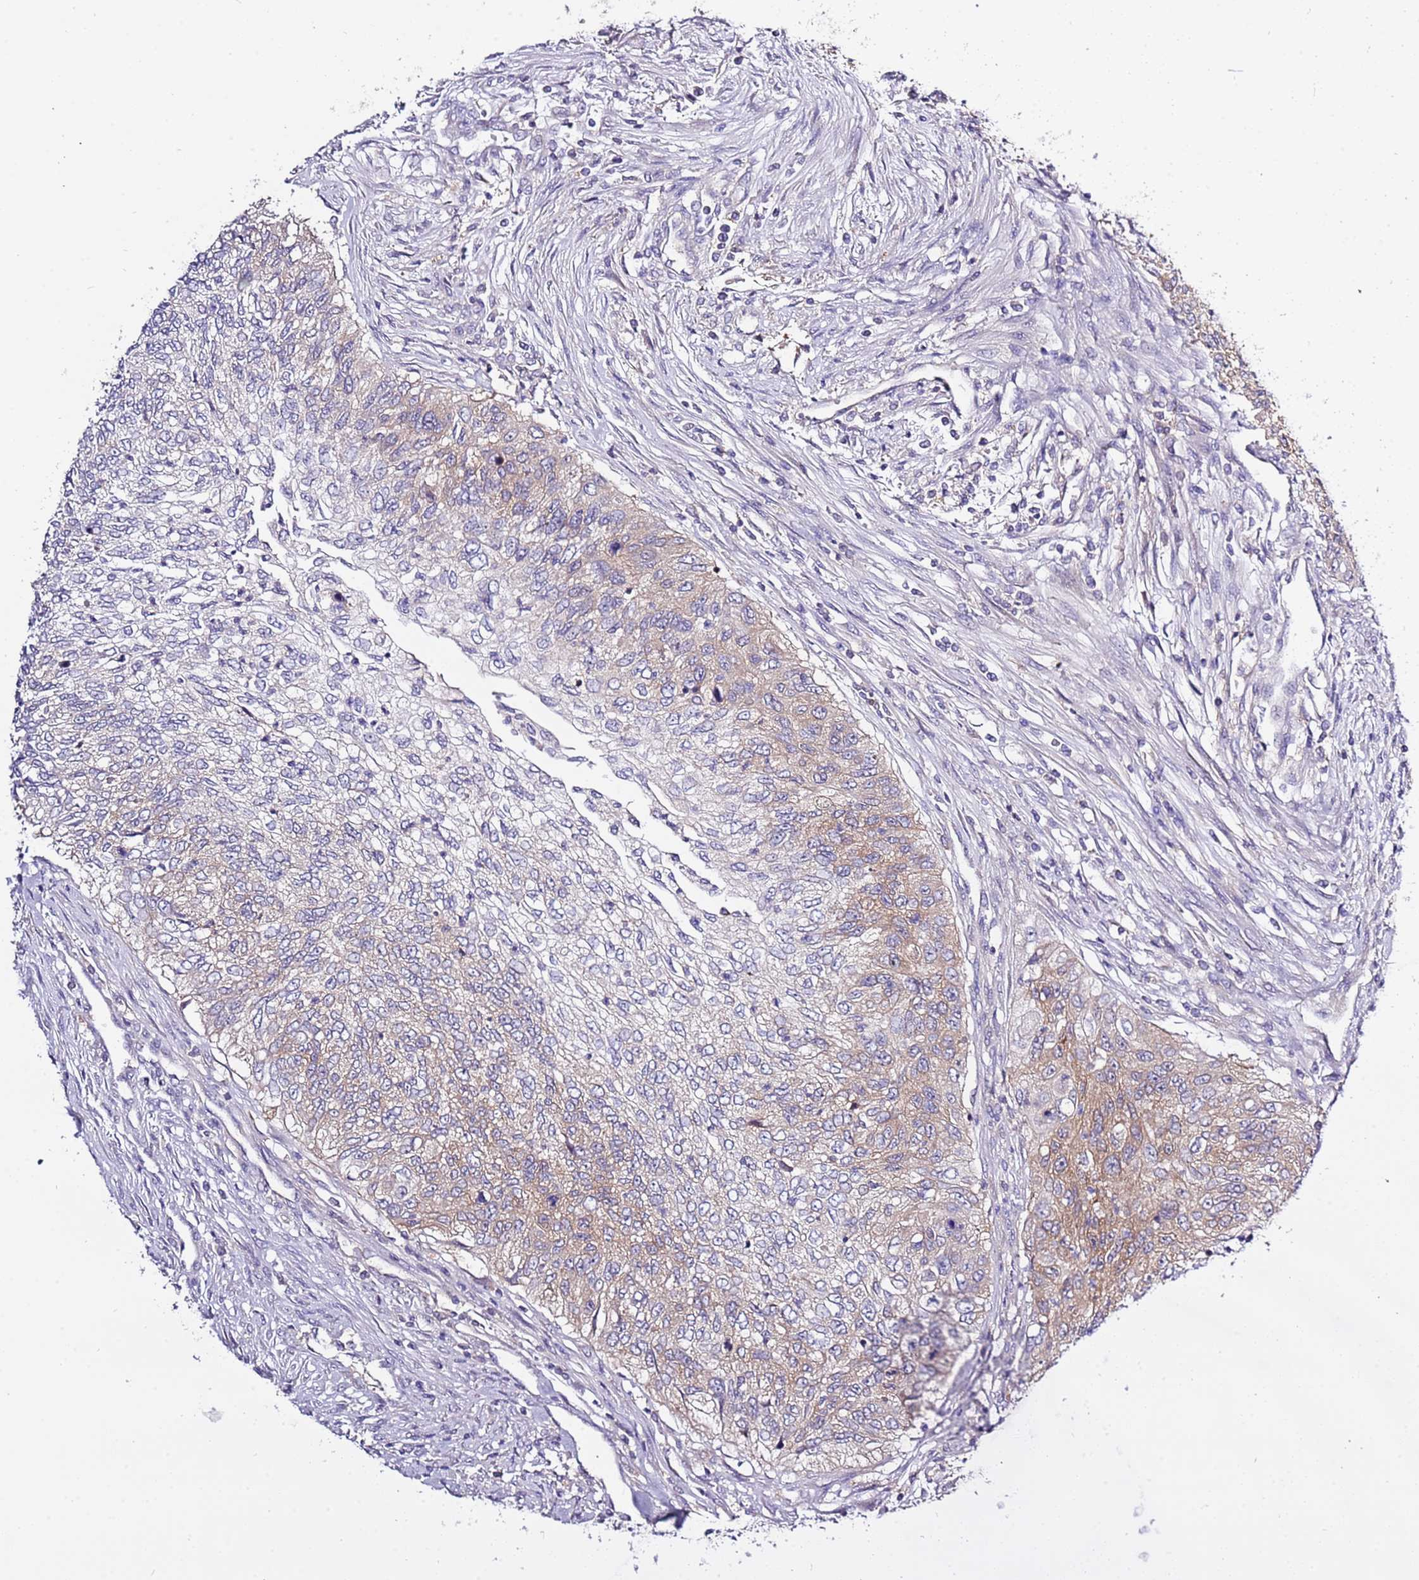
{"staining": {"intensity": "moderate", "quantity": "25%-75%", "location": "cytoplasmic/membranous"}, "tissue": "urothelial cancer", "cell_type": "Tumor cells", "image_type": "cancer", "snomed": [{"axis": "morphology", "description": "Urothelial carcinoma, High grade"}, {"axis": "topography", "description": "Urinary bladder"}], "caption": "Immunohistochemical staining of urothelial carcinoma (high-grade) reveals medium levels of moderate cytoplasmic/membranous expression in about 25%-75% of tumor cells. (DAB IHC, brown staining for protein, blue staining for nuclei).", "gene": "STIP1", "patient": {"sex": "female", "age": 60}}